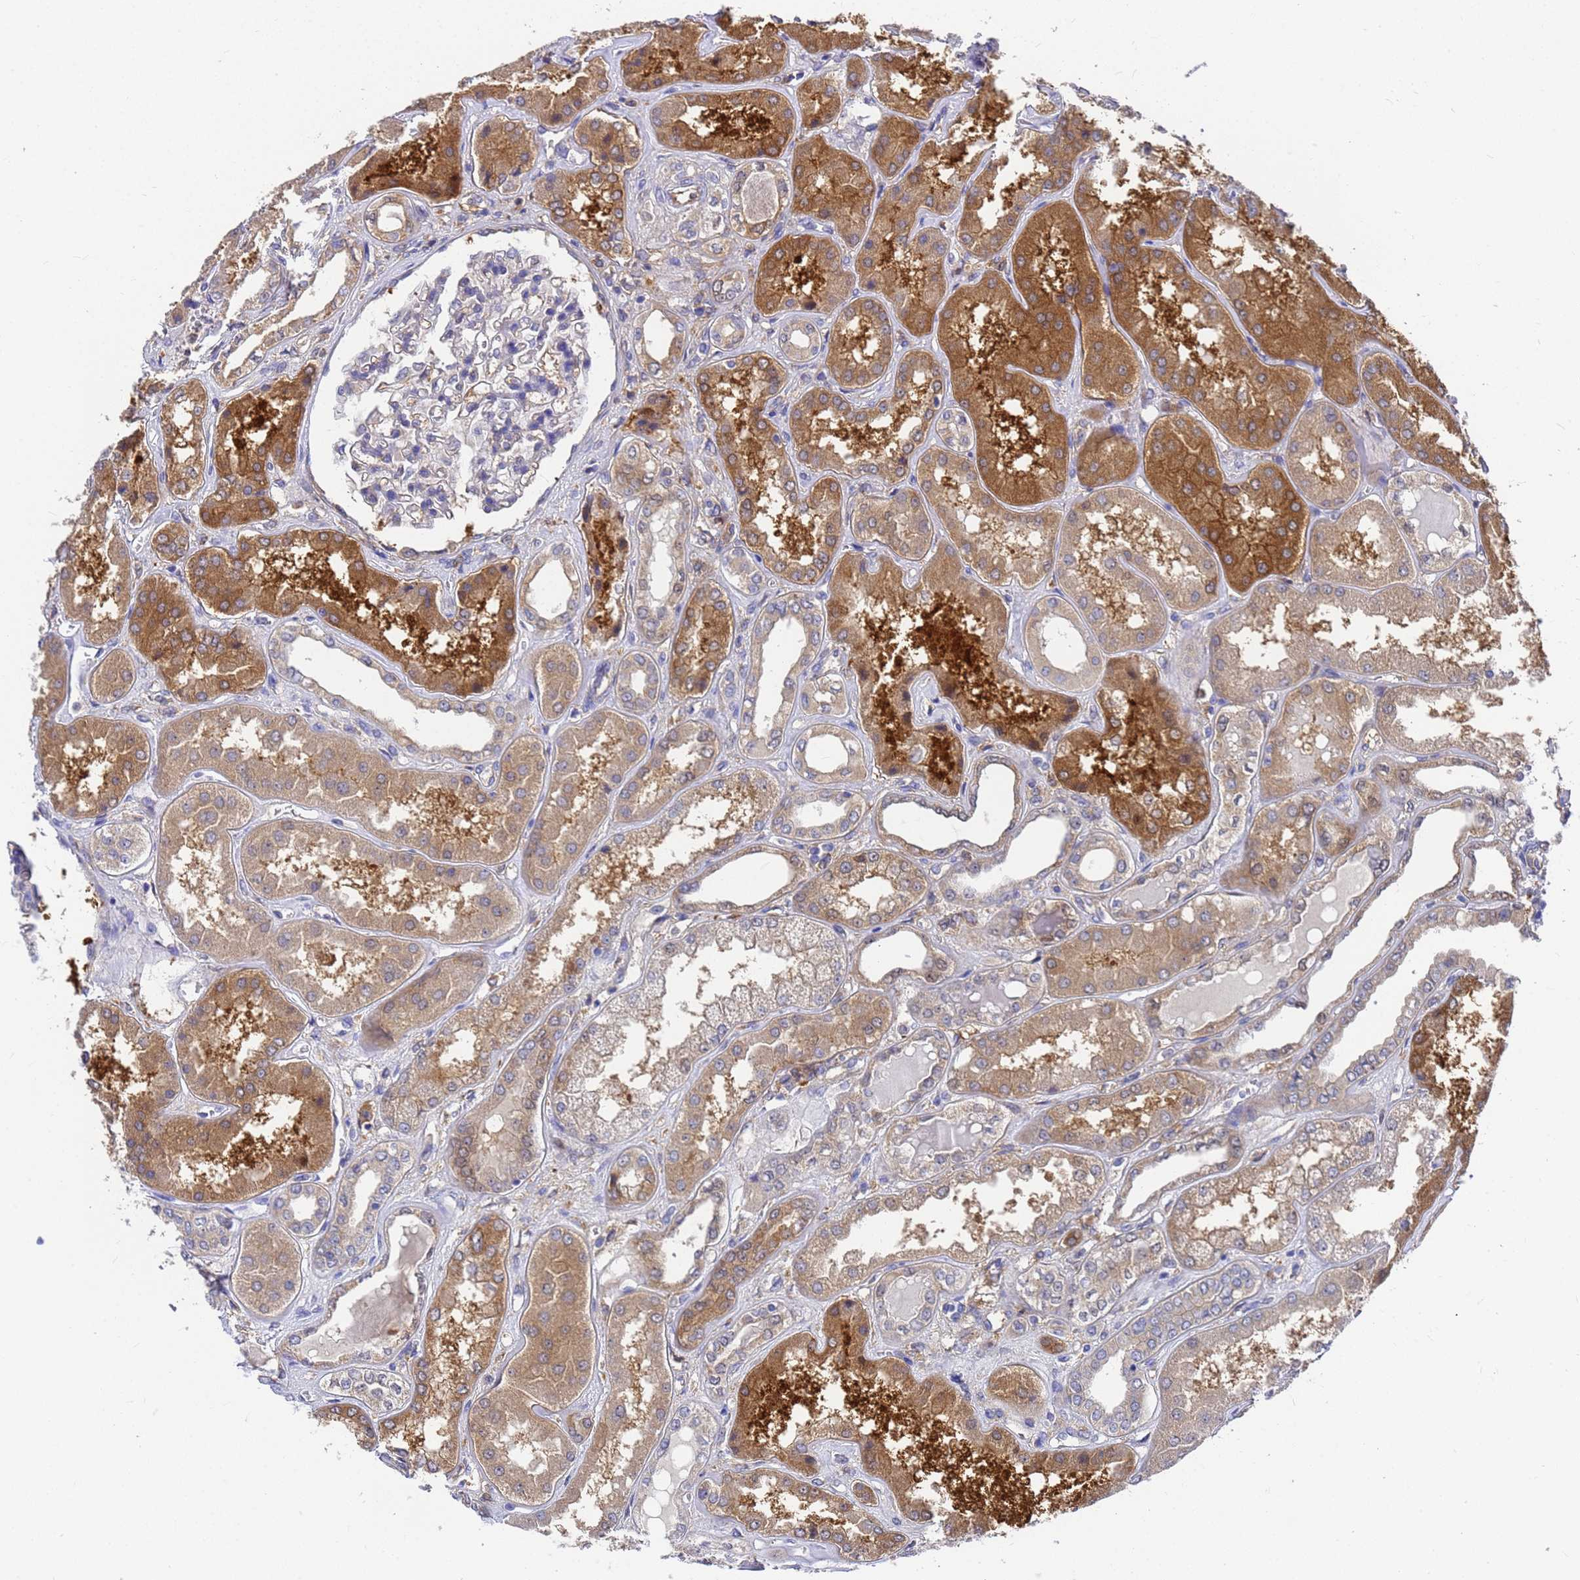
{"staining": {"intensity": "strong", "quantity": "<25%", "location": "cytoplasmic/membranous"}, "tissue": "kidney", "cell_type": "Cells in glomeruli", "image_type": "normal", "snomed": [{"axis": "morphology", "description": "Normal tissue, NOS"}, {"axis": "topography", "description": "Kidney"}], "caption": "Immunohistochemistry histopathology image of benign human kidney stained for a protein (brown), which shows medium levels of strong cytoplasmic/membranous expression in approximately <25% of cells in glomeruli.", "gene": "SLC35E2B", "patient": {"sex": "female", "age": 56}}